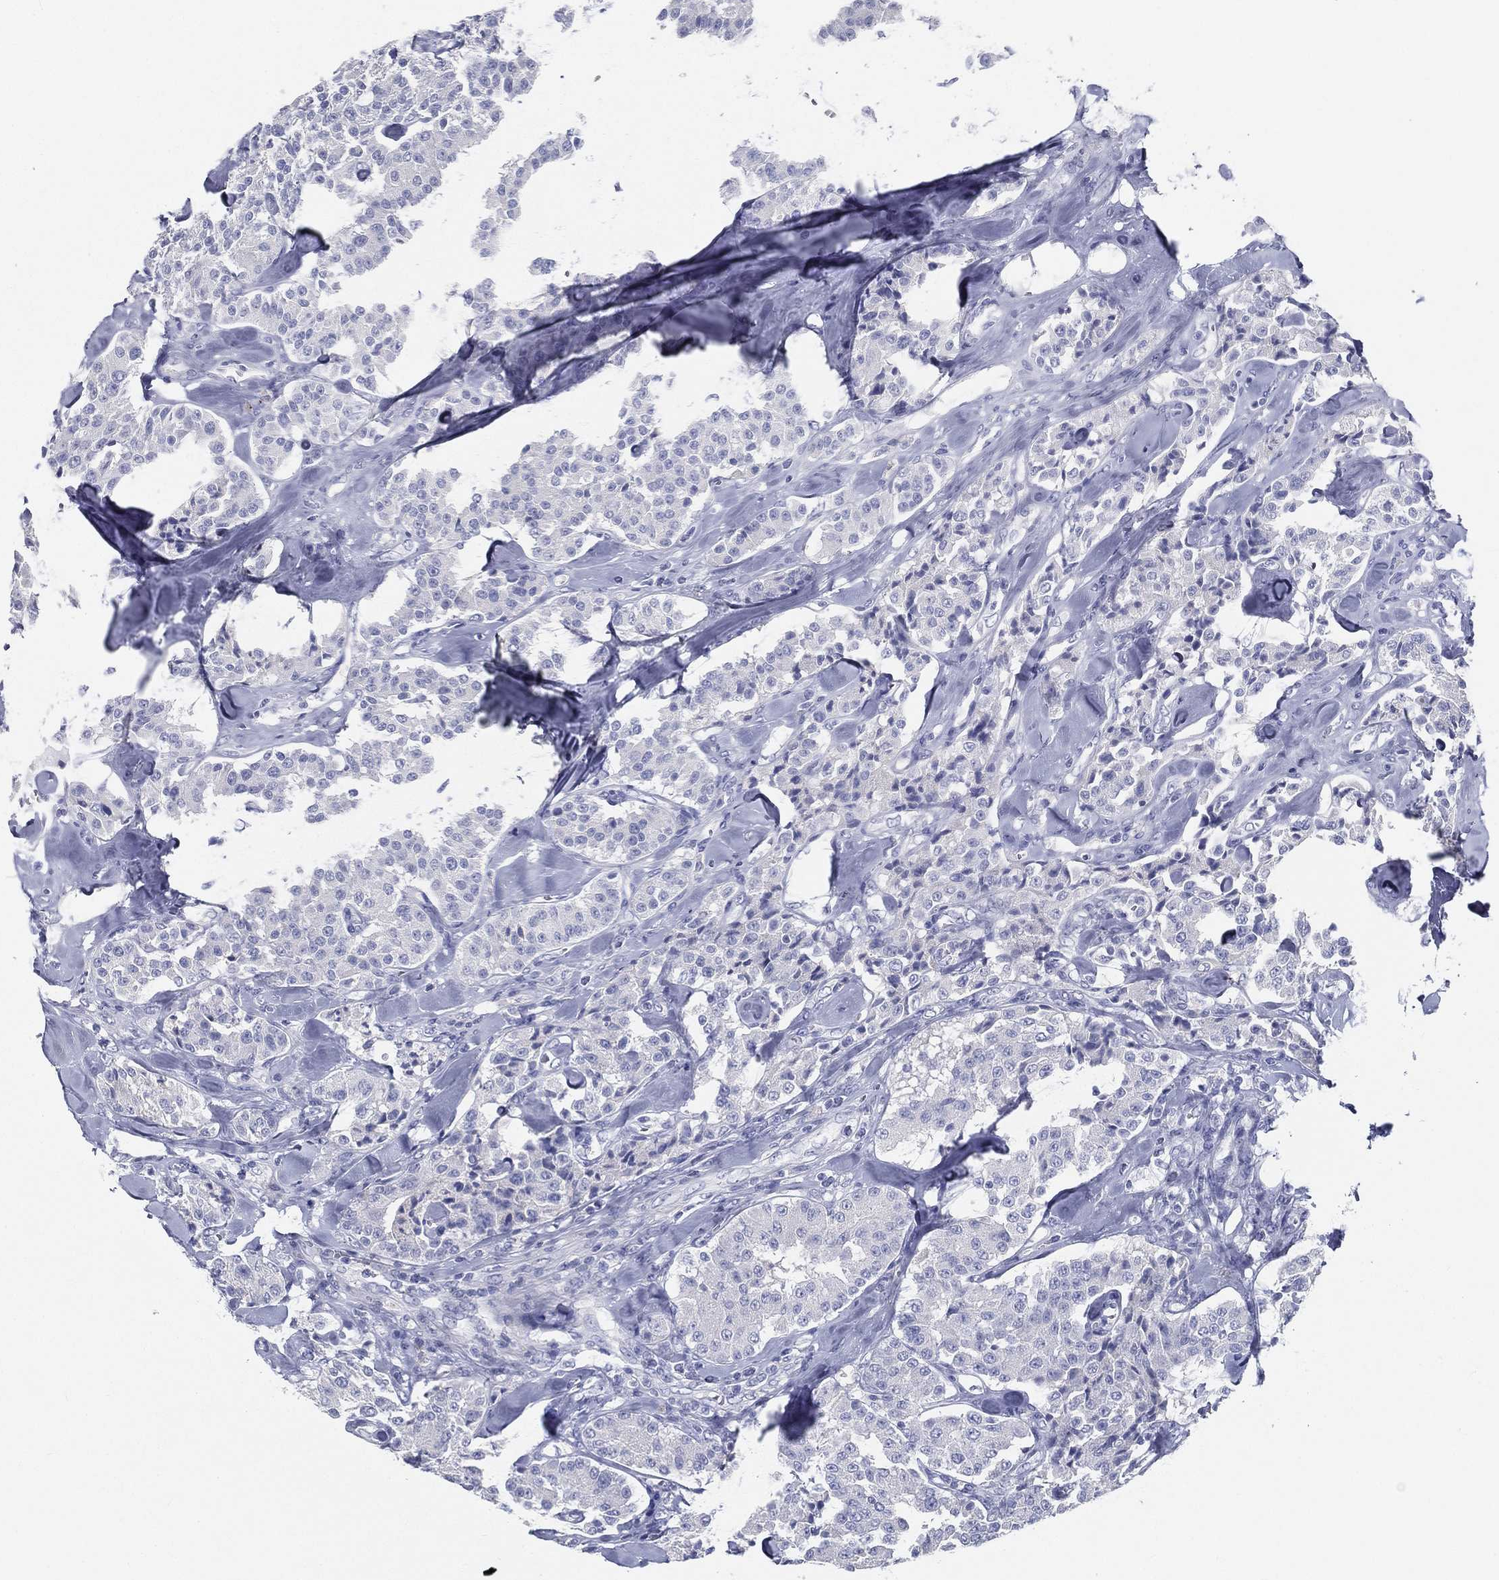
{"staining": {"intensity": "negative", "quantity": "none", "location": "none"}, "tissue": "carcinoid", "cell_type": "Tumor cells", "image_type": "cancer", "snomed": [{"axis": "morphology", "description": "Carcinoid, malignant, NOS"}, {"axis": "topography", "description": "Pancreas"}], "caption": "Human carcinoid stained for a protein using IHC shows no expression in tumor cells.", "gene": "STS", "patient": {"sex": "male", "age": 41}}